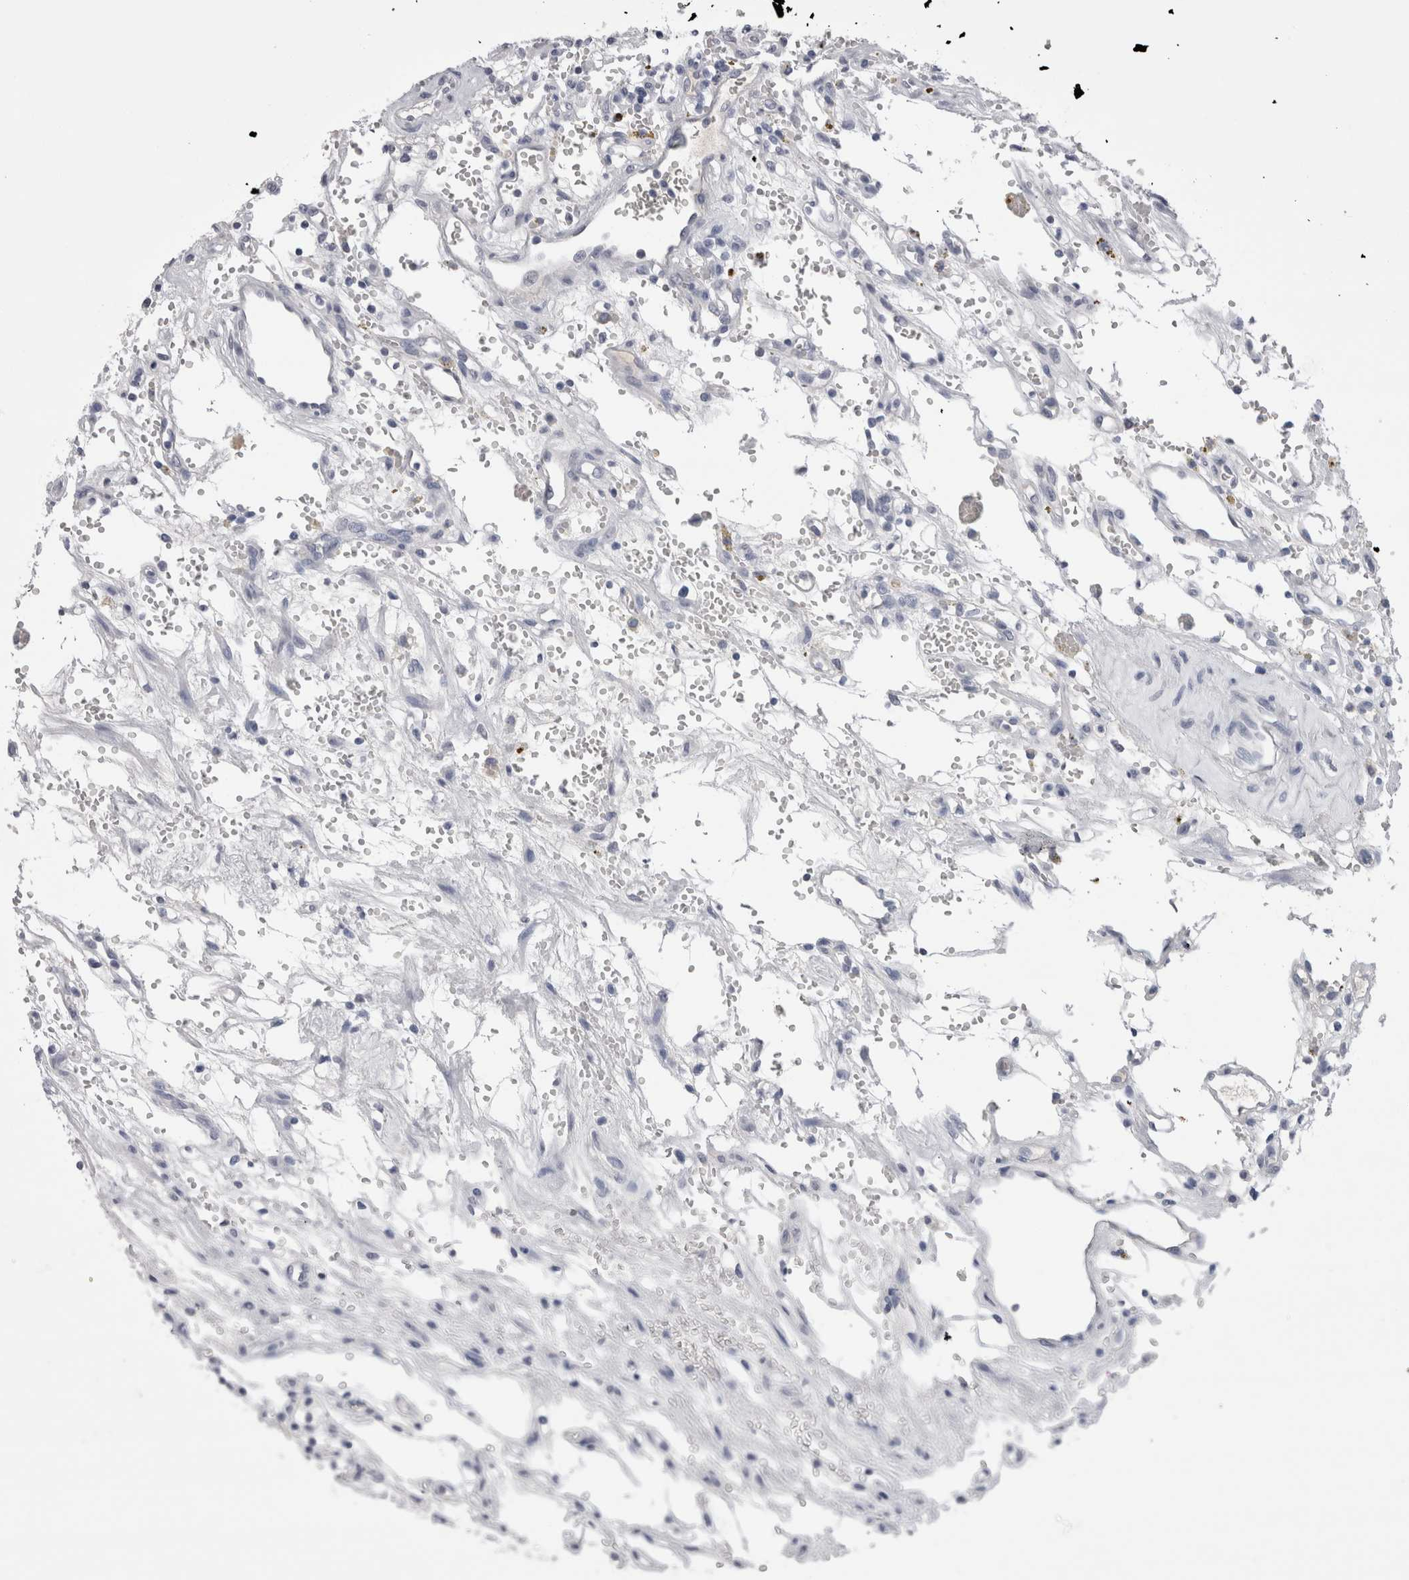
{"staining": {"intensity": "strong", "quantity": "<25%", "location": "cytoplasmic/membranous"}, "tissue": "renal cancer", "cell_type": "Tumor cells", "image_type": "cancer", "snomed": [{"axis": "morphology", "description": "Adenocarcinoma, NOS"}, {"axis": "topography", "description": "Kidney"}], "caption": "IHC micrograph of neoplastic tissue: renal cancer stained using immunohistochemistry (IHC) reveals medium levels of strong protein expression localized specifically in the cytoplasmic/membranous of tumor cells, appearing as a cytoplasmic/membranous brown color.", "gene": "CDHR5", "patient": {"sex": "female", "age": 57}}